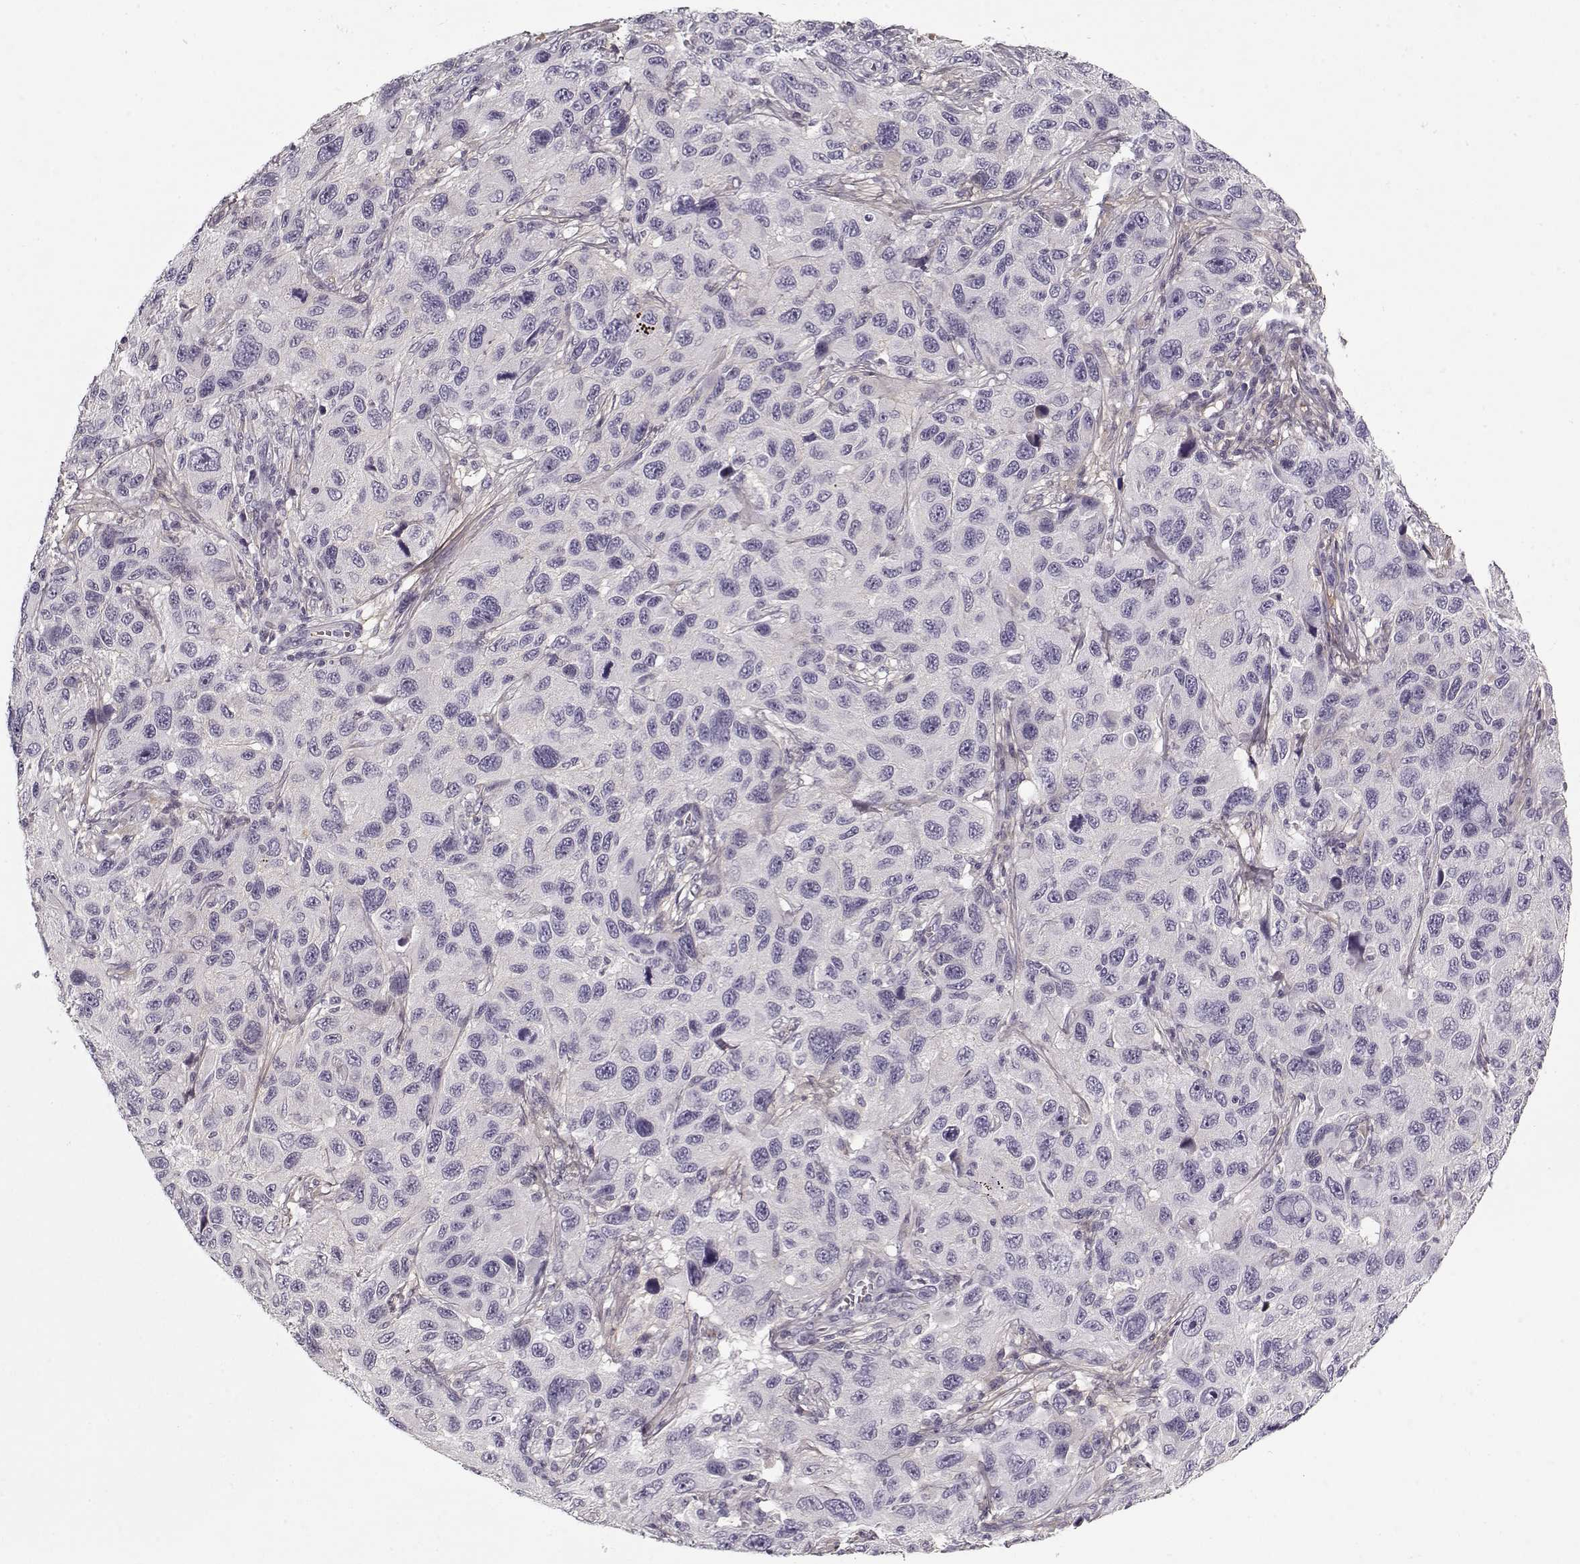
{"staining": {"intensity": "negative", "quantity": "none", "location": "none"}, "tissue": "melanoma", "cell_type": "Tumor cells", "image_type": "cancer", "snomed": [{"axis": "morphology", "description": "Malignant melanoma, NOS"}, {"axis": "topography", "description": "Skin"}], "caption": "Tumor cells show no significant protein expression in melanoma. (Brightfield microscopy of DAB IHC at high magnification).", "gene": "LUM", "patient": {"sex": "male", "age": 53}}